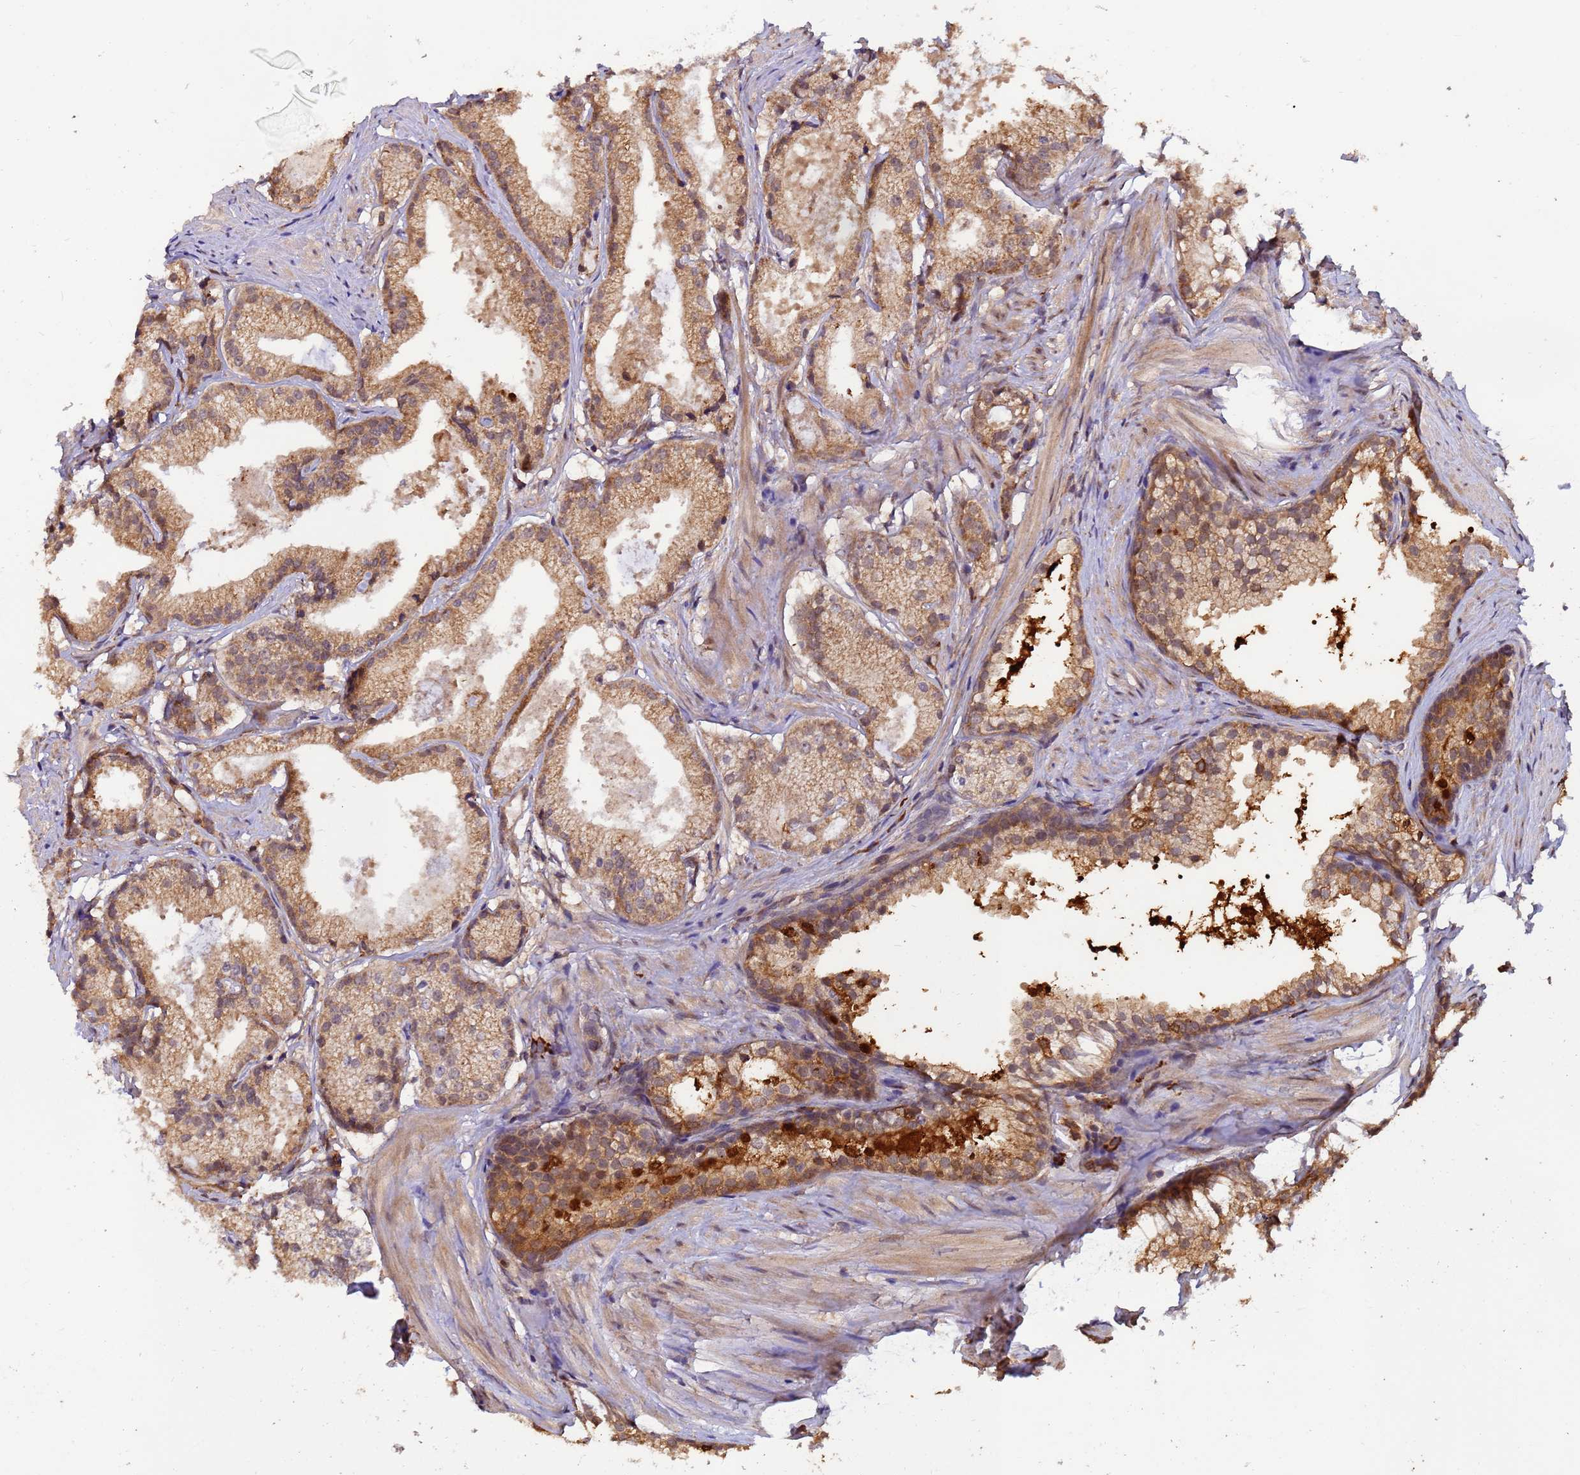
{"staining": {"intensity": "moderate", "quantity": ">75%", "location": "cytoplasmic/membranous"}, "tissue": "prostate cancer", "cell_type": "Tumor cells", "image_type": "cancer", "snomed": [{"axis": "morphology", "description": "Adenocarcinoma, Low grade"}, {"axis": "topography", "description": "Prostate"}], "caption": "Approximately >75% of tumor cells in prostate low-grade adenocarcinoma exhibit moderate cytoplasmic/membranous protein positivity as visualized by brown immunohistochemical staining.", "gene": "ZNF619", "patient": {"sex": "male", "age": 57}}